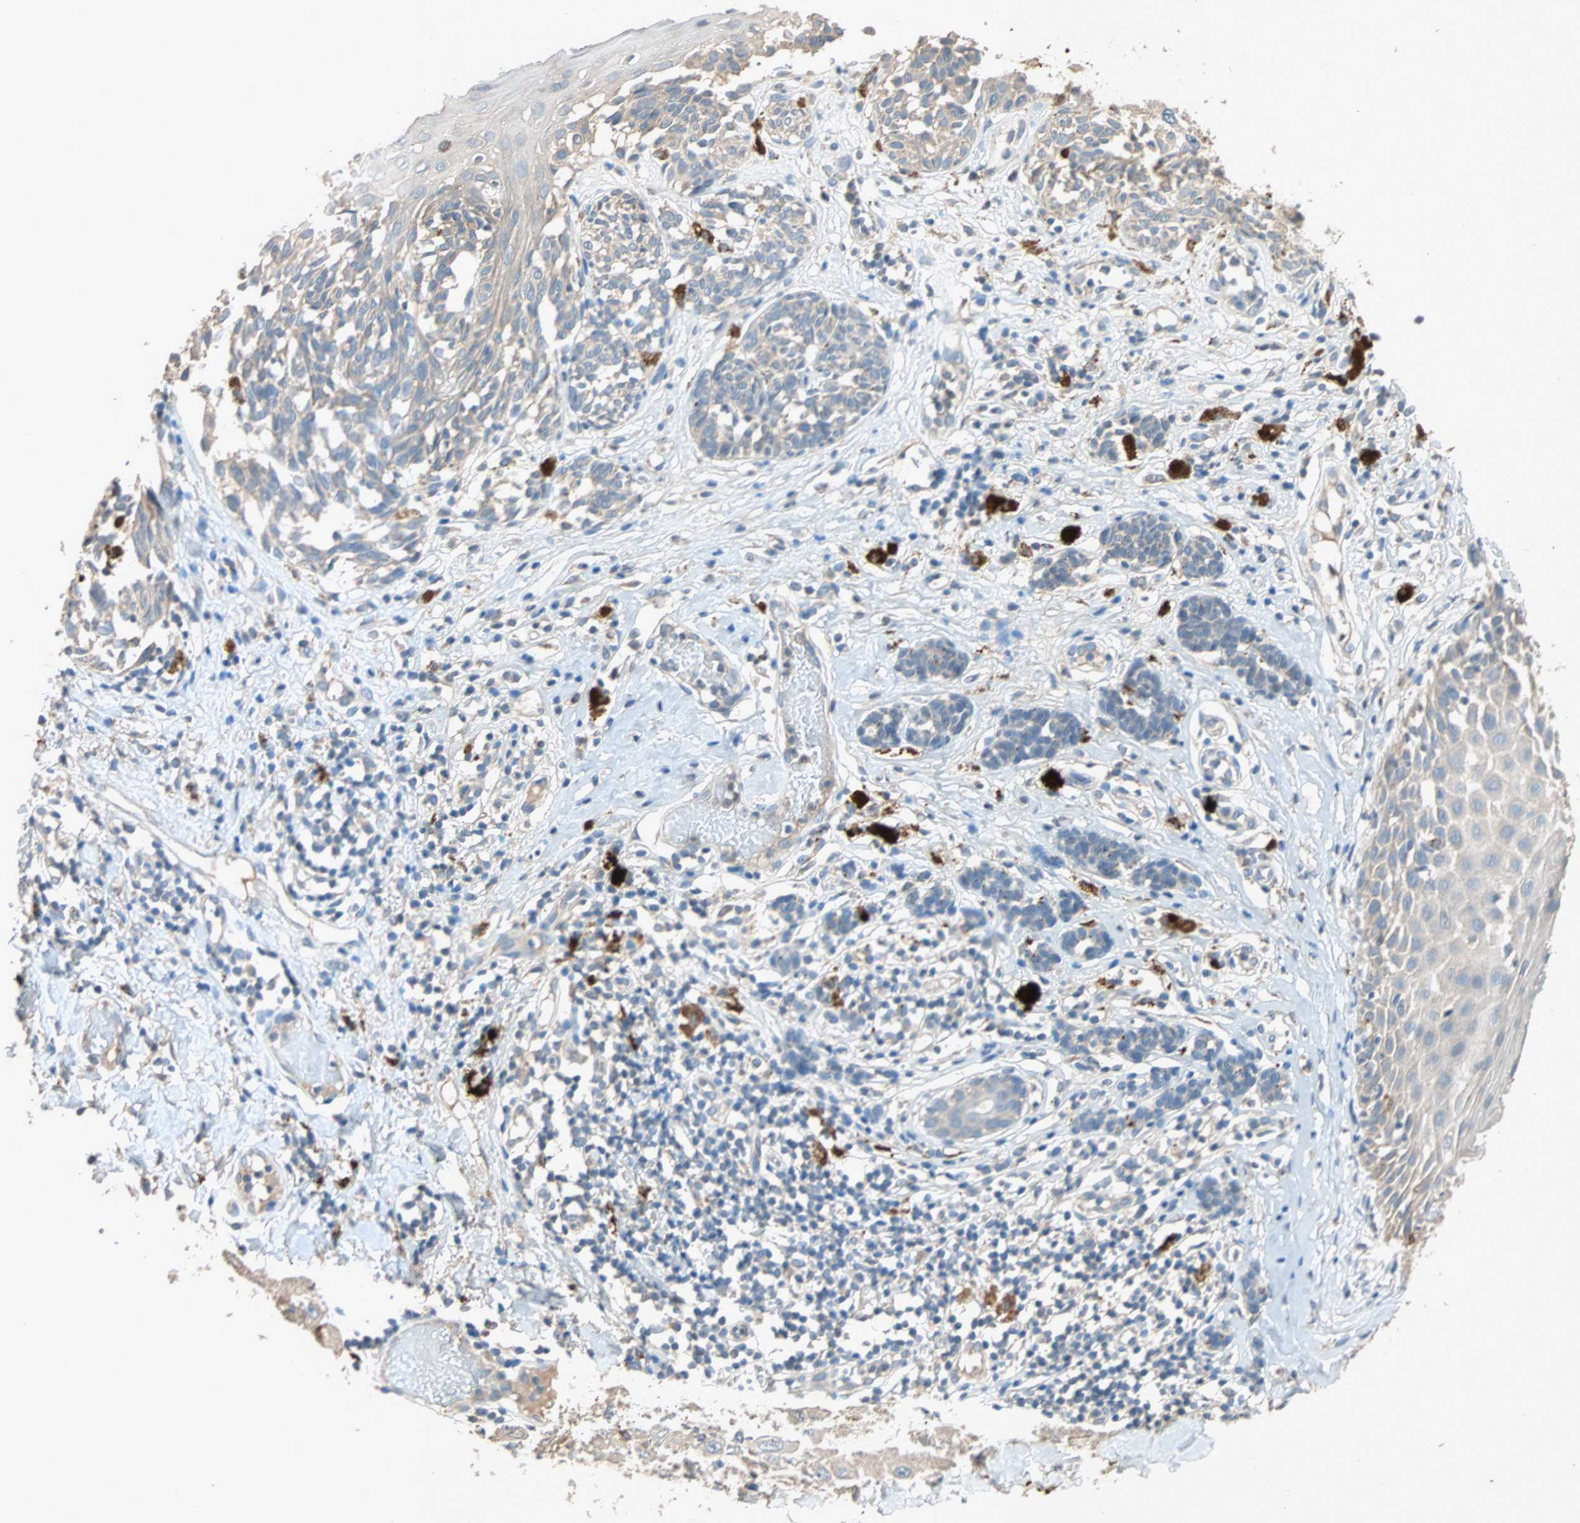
{"staining": {"intensity": "weak", "quantity": "25%-75%", "location": "cytoplasmic/membranous"}, "tissue": "melanoma", "cell_type": "Tumor cells", "image_type": "cancer", "snomed": [{"axis": "morphology", "description": "Malignant melanoma, NOS"}, {"axis": "topography", "description": "Skin"}], "caption": "A brown stain shows weak cytoplasmic/membranous positivity of a protein in human malignant melanoma tumor cells.", "gene": "ADAP1", "patient": {"sex": "male", "age": 64}}